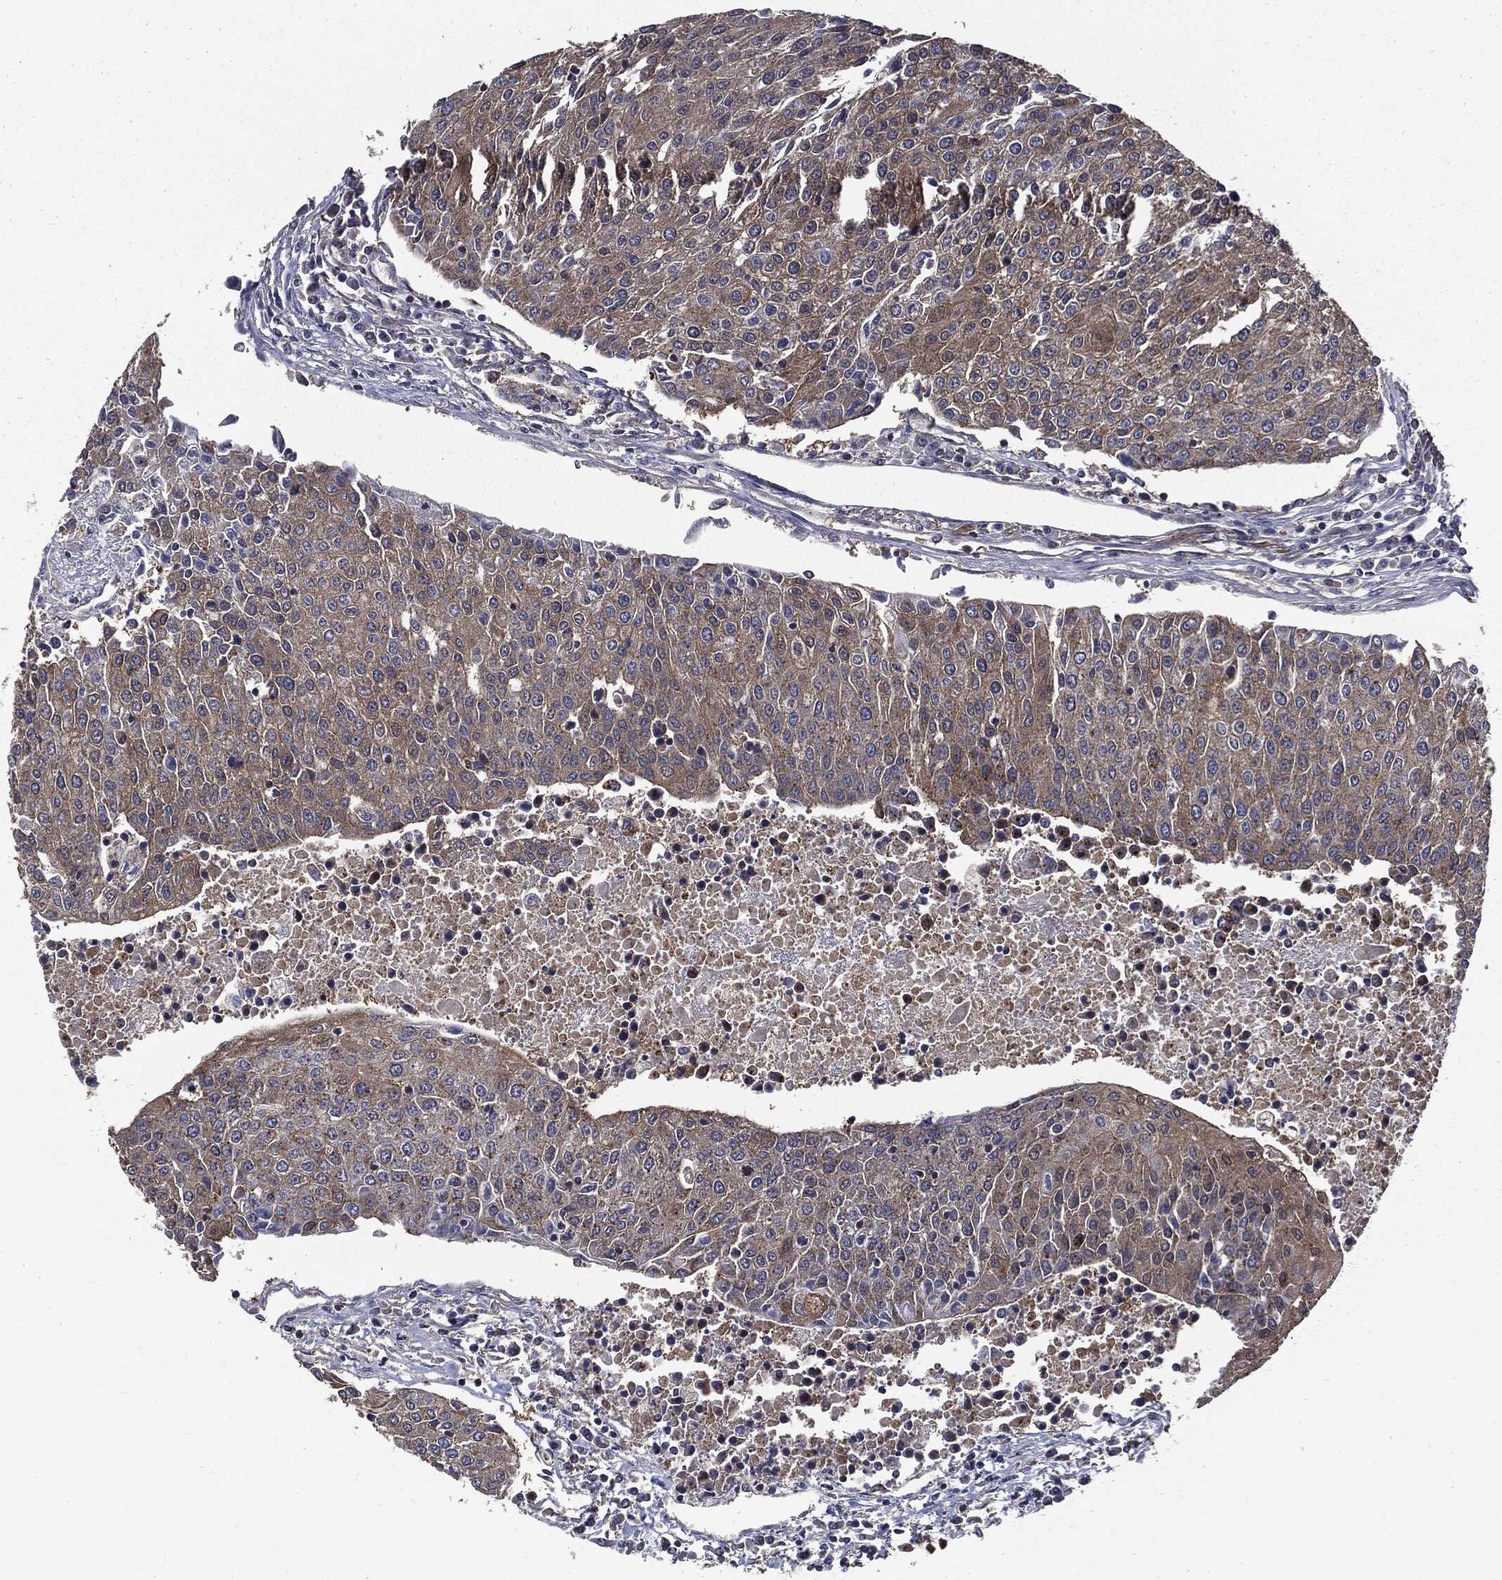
{"staining": {"intensity": "weak", "quantity": ">75%", "location": "cytoplasmic/membranous"}, "tissue": "urothelial cancer", "cell_type": "Tumor cells", "image_type": "cancer", "snomed": [{"axis": "morphology", "description": "Urothelial carcinoma, High grade"}, {"axis": "topography", "description": "Urinary bladder"}], "caption": "Immunohistochemical staining of human urothelial cancer demonstrates low levels of weak cytoplasmic/membranous staining in about >75% of tumor cells.", "gene": "PDCD6IP", "patient": {"sex": "female", "age": 85}}